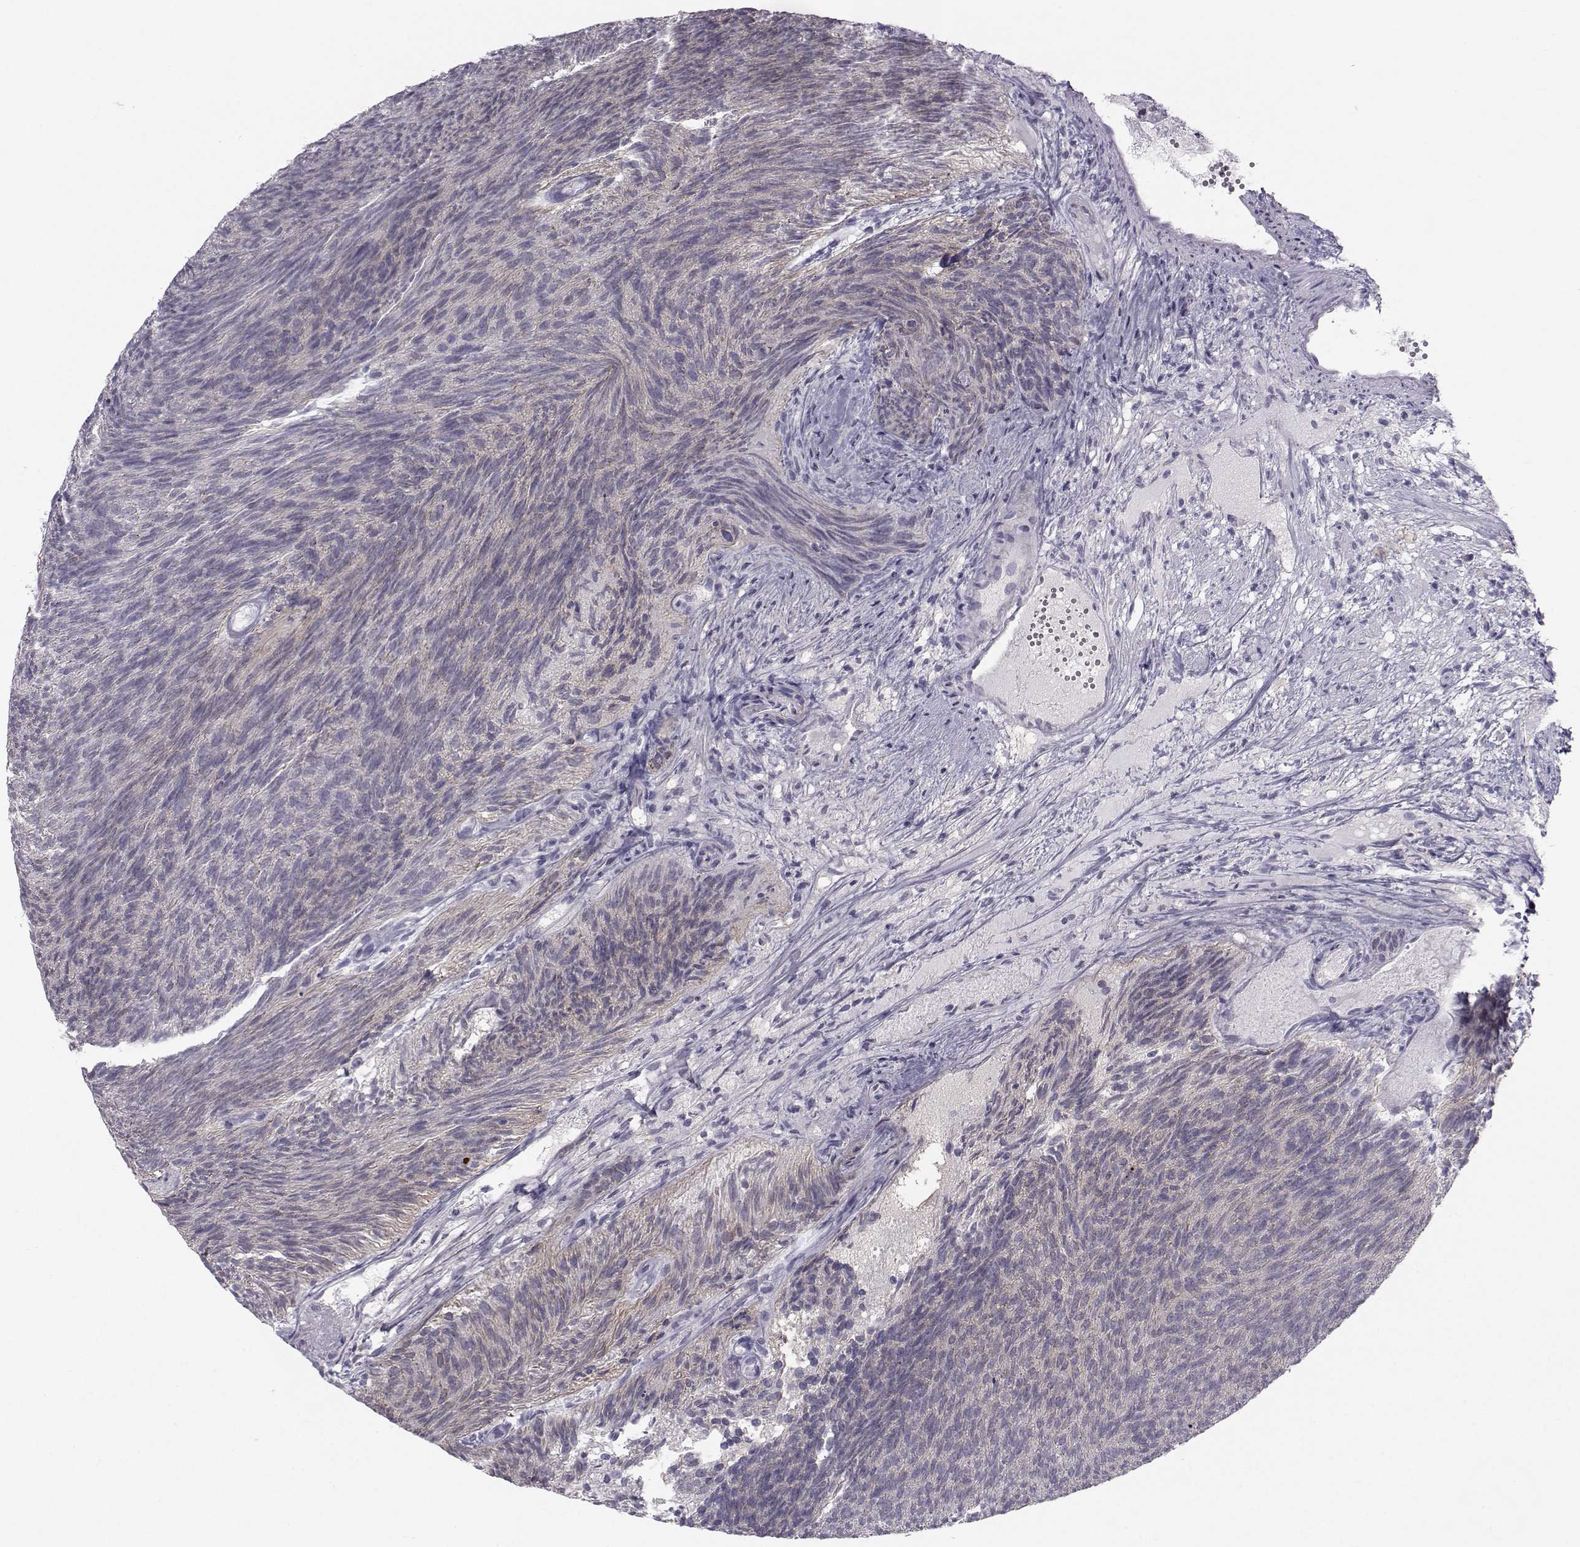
{"staining": {"intensity": "negative", "quantity": "none", "location": "none"}, "tissue": "urothelial cancer", "cell_type": "Tumor cells", "image_type": "cancer", "snomed": [{"axis": "morphology", "description": "Urothelial carcinoma, Low grade"}, {"axis": "topography", "description": "Urinary bladder"}], "caption": "The IHC histopathology image has no significant expression in tumor cells of urothelial cancer tissue. The staining is performed using DAB (3,3'-diaminobenzidine) brown chromogen with nuclei counter-stained in using hematoxylin.", "gene": "GARIN3", "patient": {"sex": "male", "age": 77}}